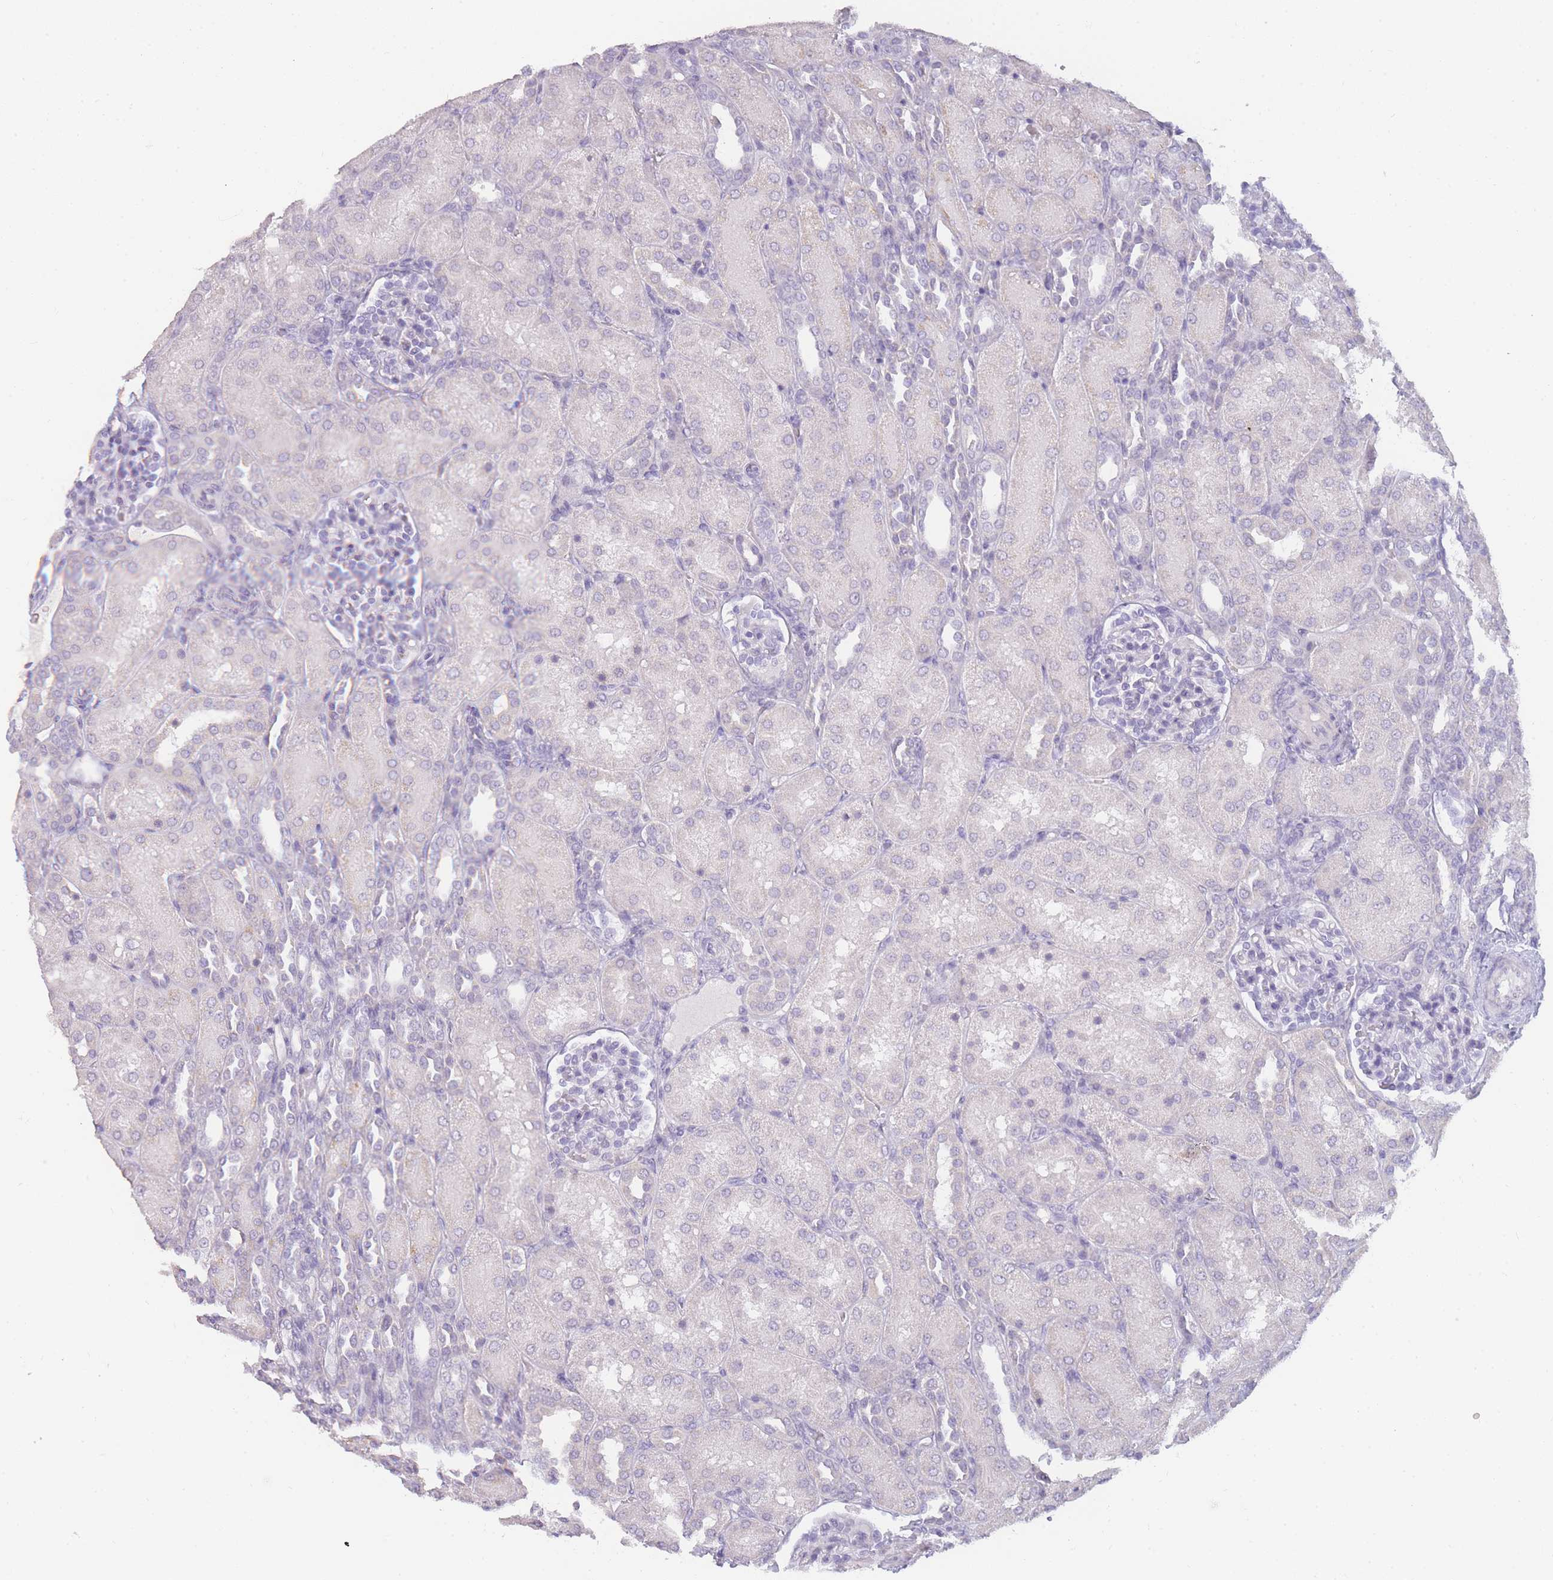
{"staining": {"intensity": "negative", "quantity": "none", "location": "none"}, "tissue": "kidney", "cell_type": "Cells in glomeruli", "image_type": "normal", "snomed": [{"axis": "morphology", "description": "Normal tissue, NOS"}, {"axis": "topography", "description": "Kidney"}], "caption": "A micrograph of kidney stained for a protein demonstrates no brown staining in cells in glomeruli. Brightfield microscopy of immunohistochemistry (IHC) stained with DAB (3,3'-diaminobenzidine) (brown) and hematoxylin (blue), captured at high magnification.", "gene": "INS", "patient": {"sex": "male", "age": 1}}